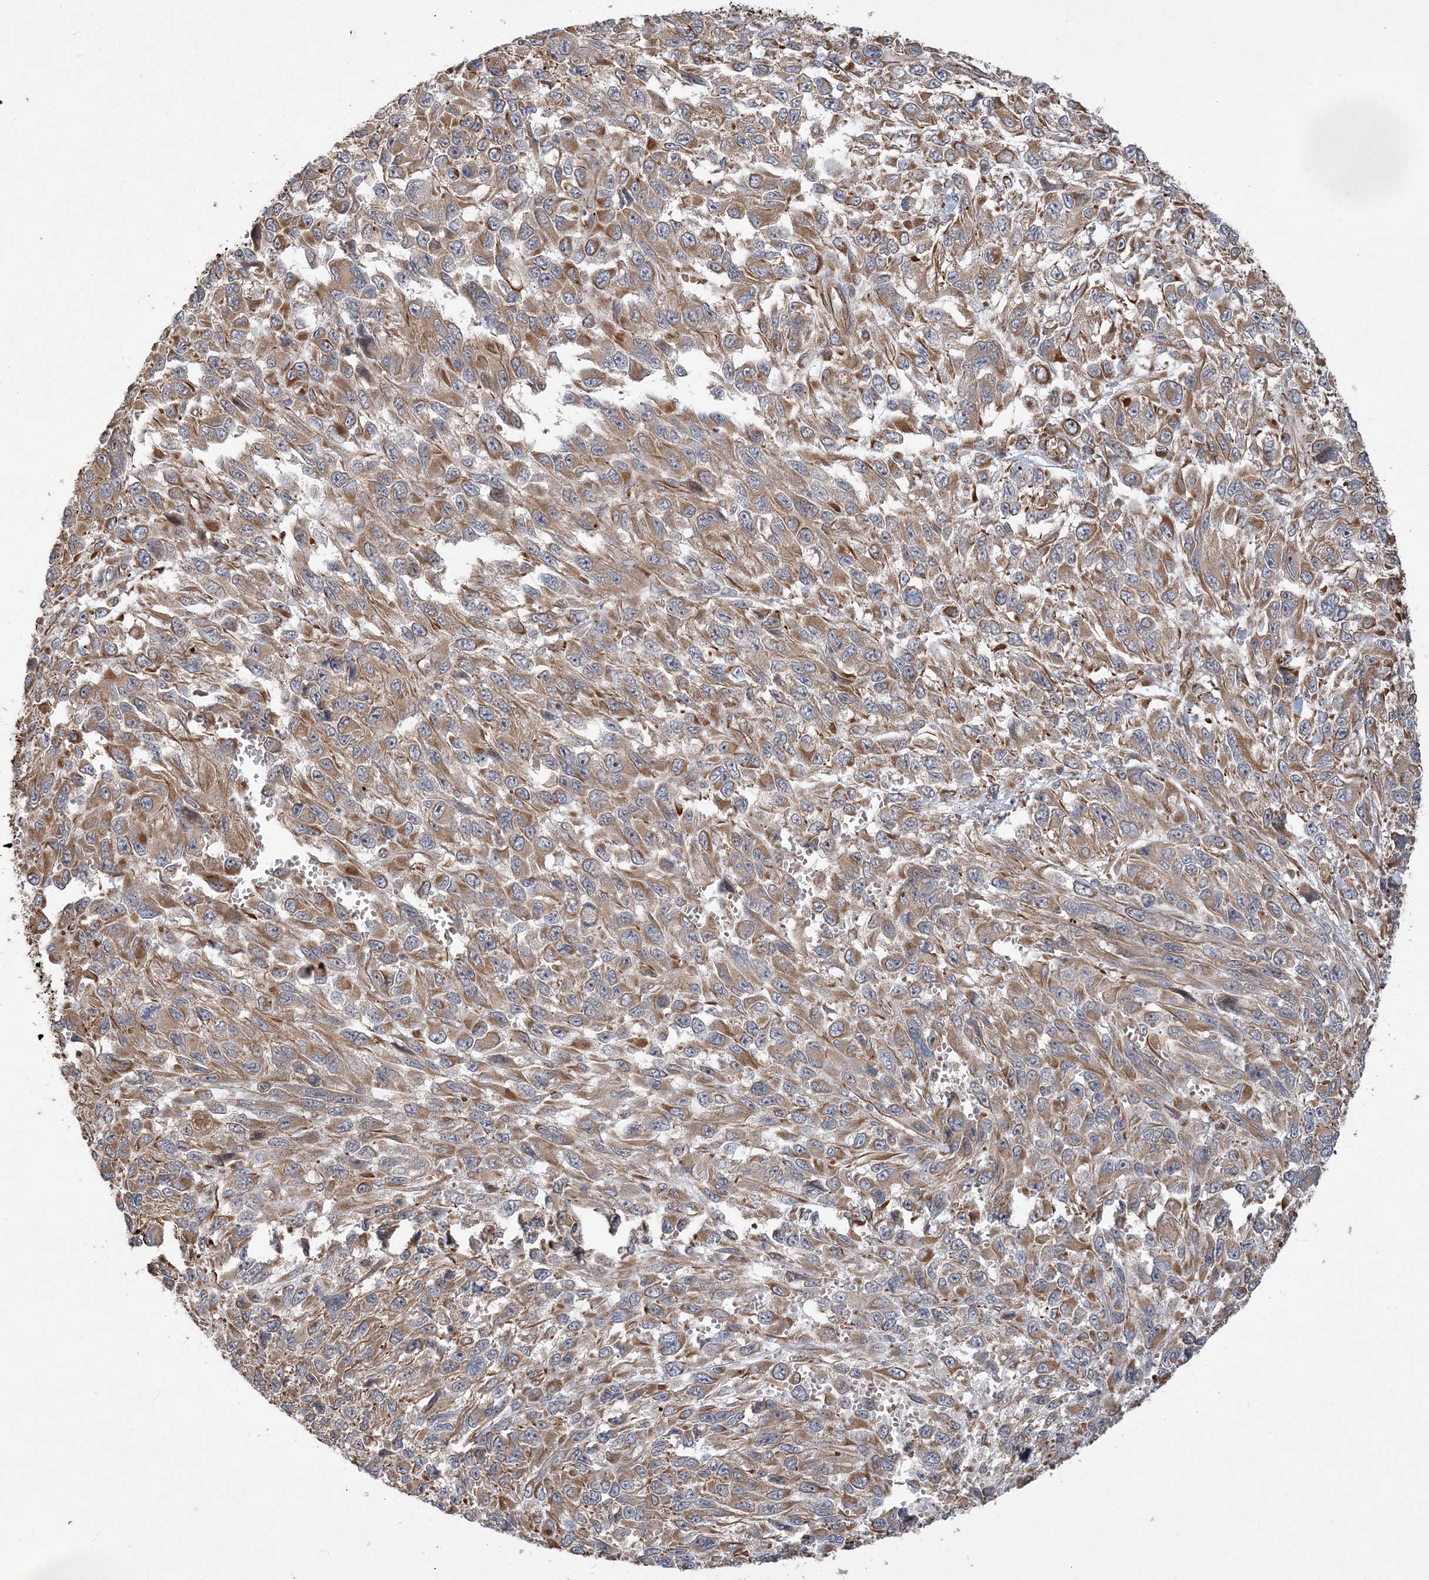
{"staining": {"intensity": "moderate", "quantity": ">75%", "location": "cytoplasmic/membranous"}, "tissue": "melanoma", "cell_type": "Tumor cells", "image_type": "cancer", "snomed": [{"axis": "morphology", "description": "Malignant melanoma, NOS"}, {"axis": "topography", "description": "Skin"}], "caption": "High-power microscopy captured an immunohistochemistry (IHC) micrograph of melanoma, revealing moderate cytoplasmic/membranous positivity in about >75% of tumor cells. Nuclei are stained in blue.", "gene": "FAM114A2", "patient": {"sex": "female", "age": 96}}